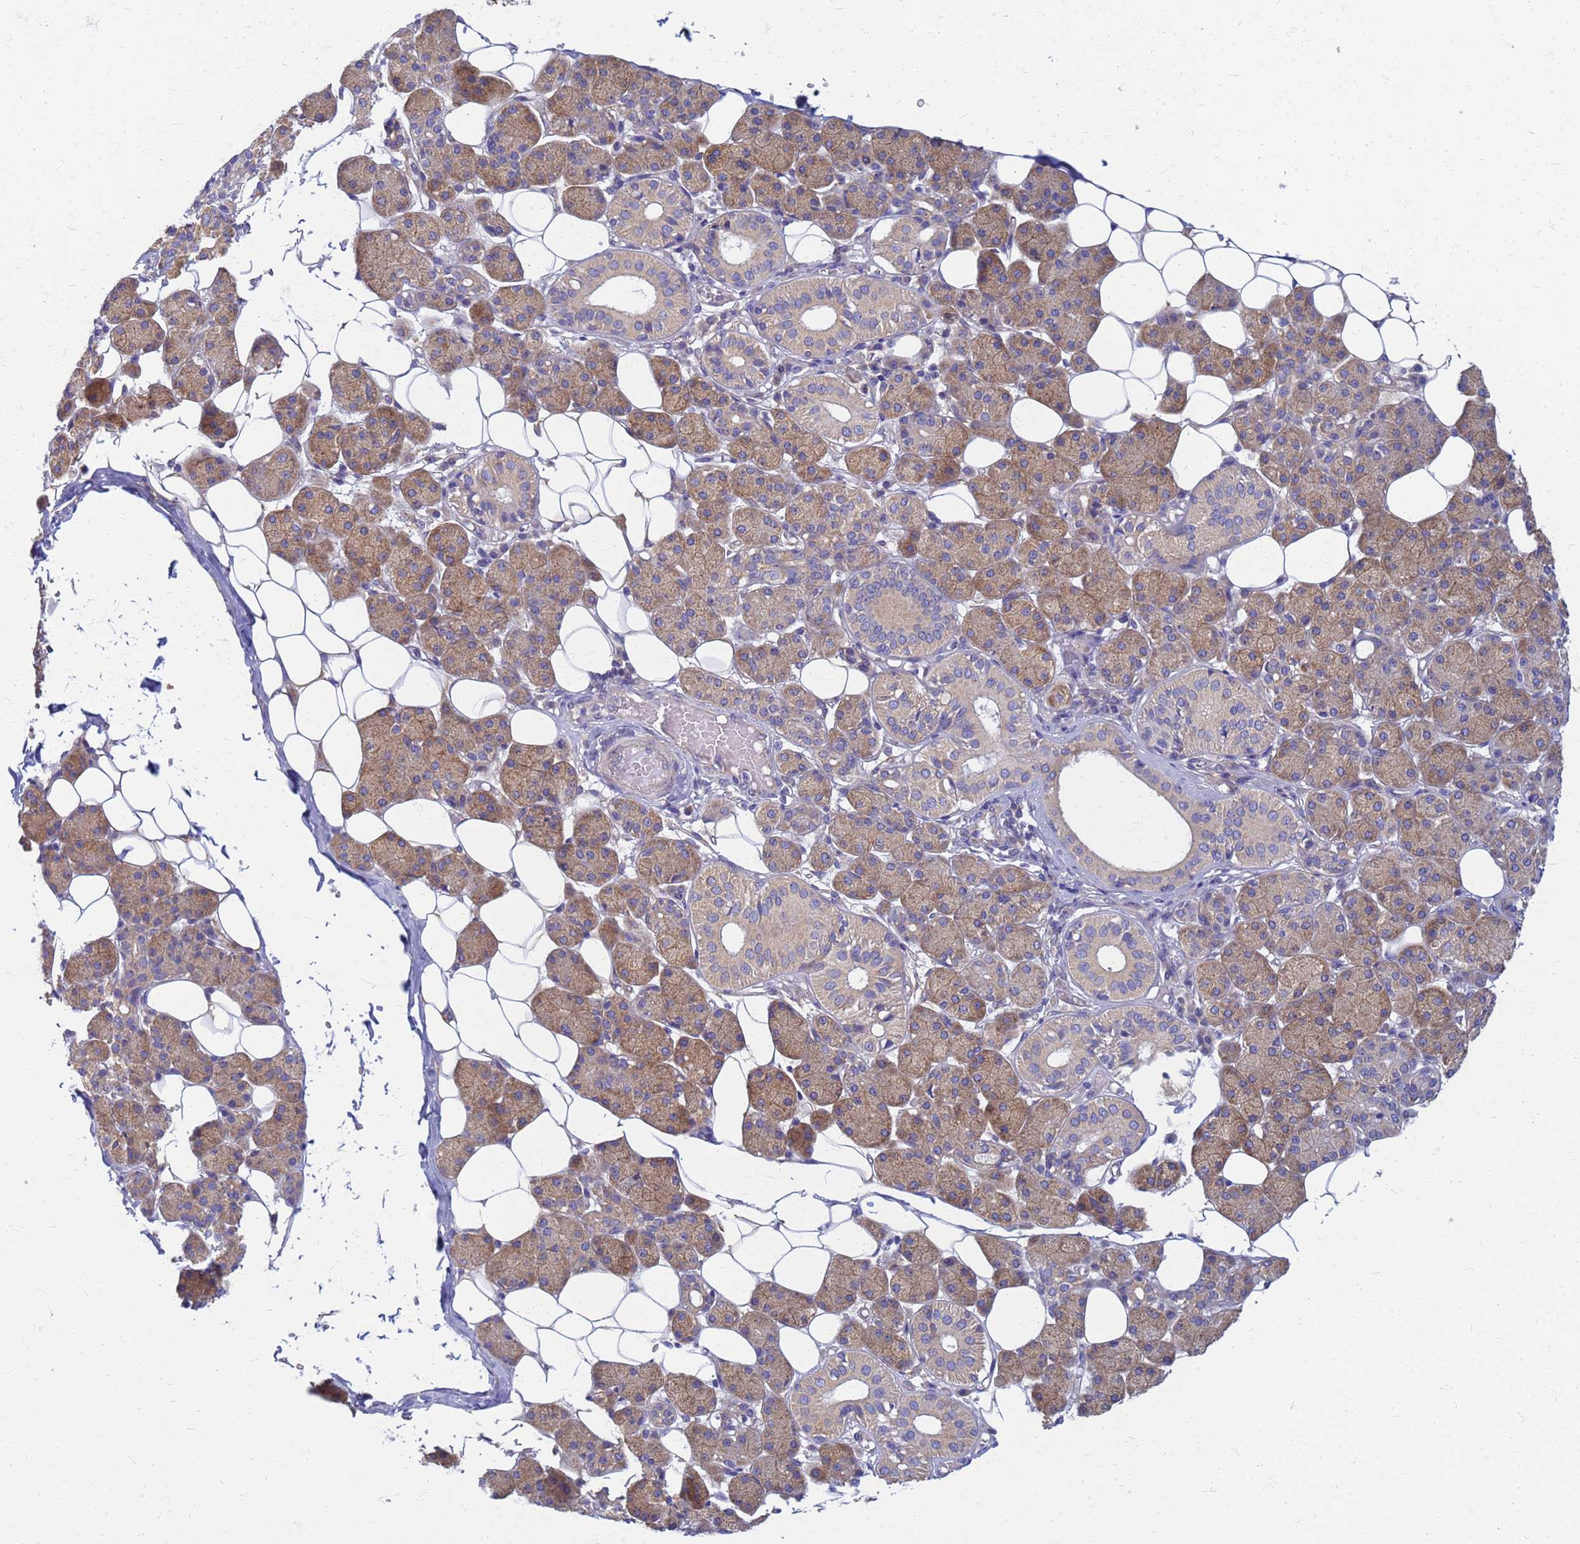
{"staining": {"intensity": "moderate", "quantity": "25%-75%", "location": "cytoplasmic/membranous"}, "tissue": "salivary gland", "cell_type": "Glandular cells", "image_type": "normal", "snomed": [{"axis": "morphology", "description": "Normal tissue, NOS"}, {"axis": "topography", "description": "Salivary gland"}], "caption": "About 25%-75% of glandular cells in unremarkable salivary gland show moderate cytoplasmic/membranous protein positivity as visualized by brown immunohistochemical staining.", "gene": "EEA1", "patient": {"sex": "female", "age": 33}}